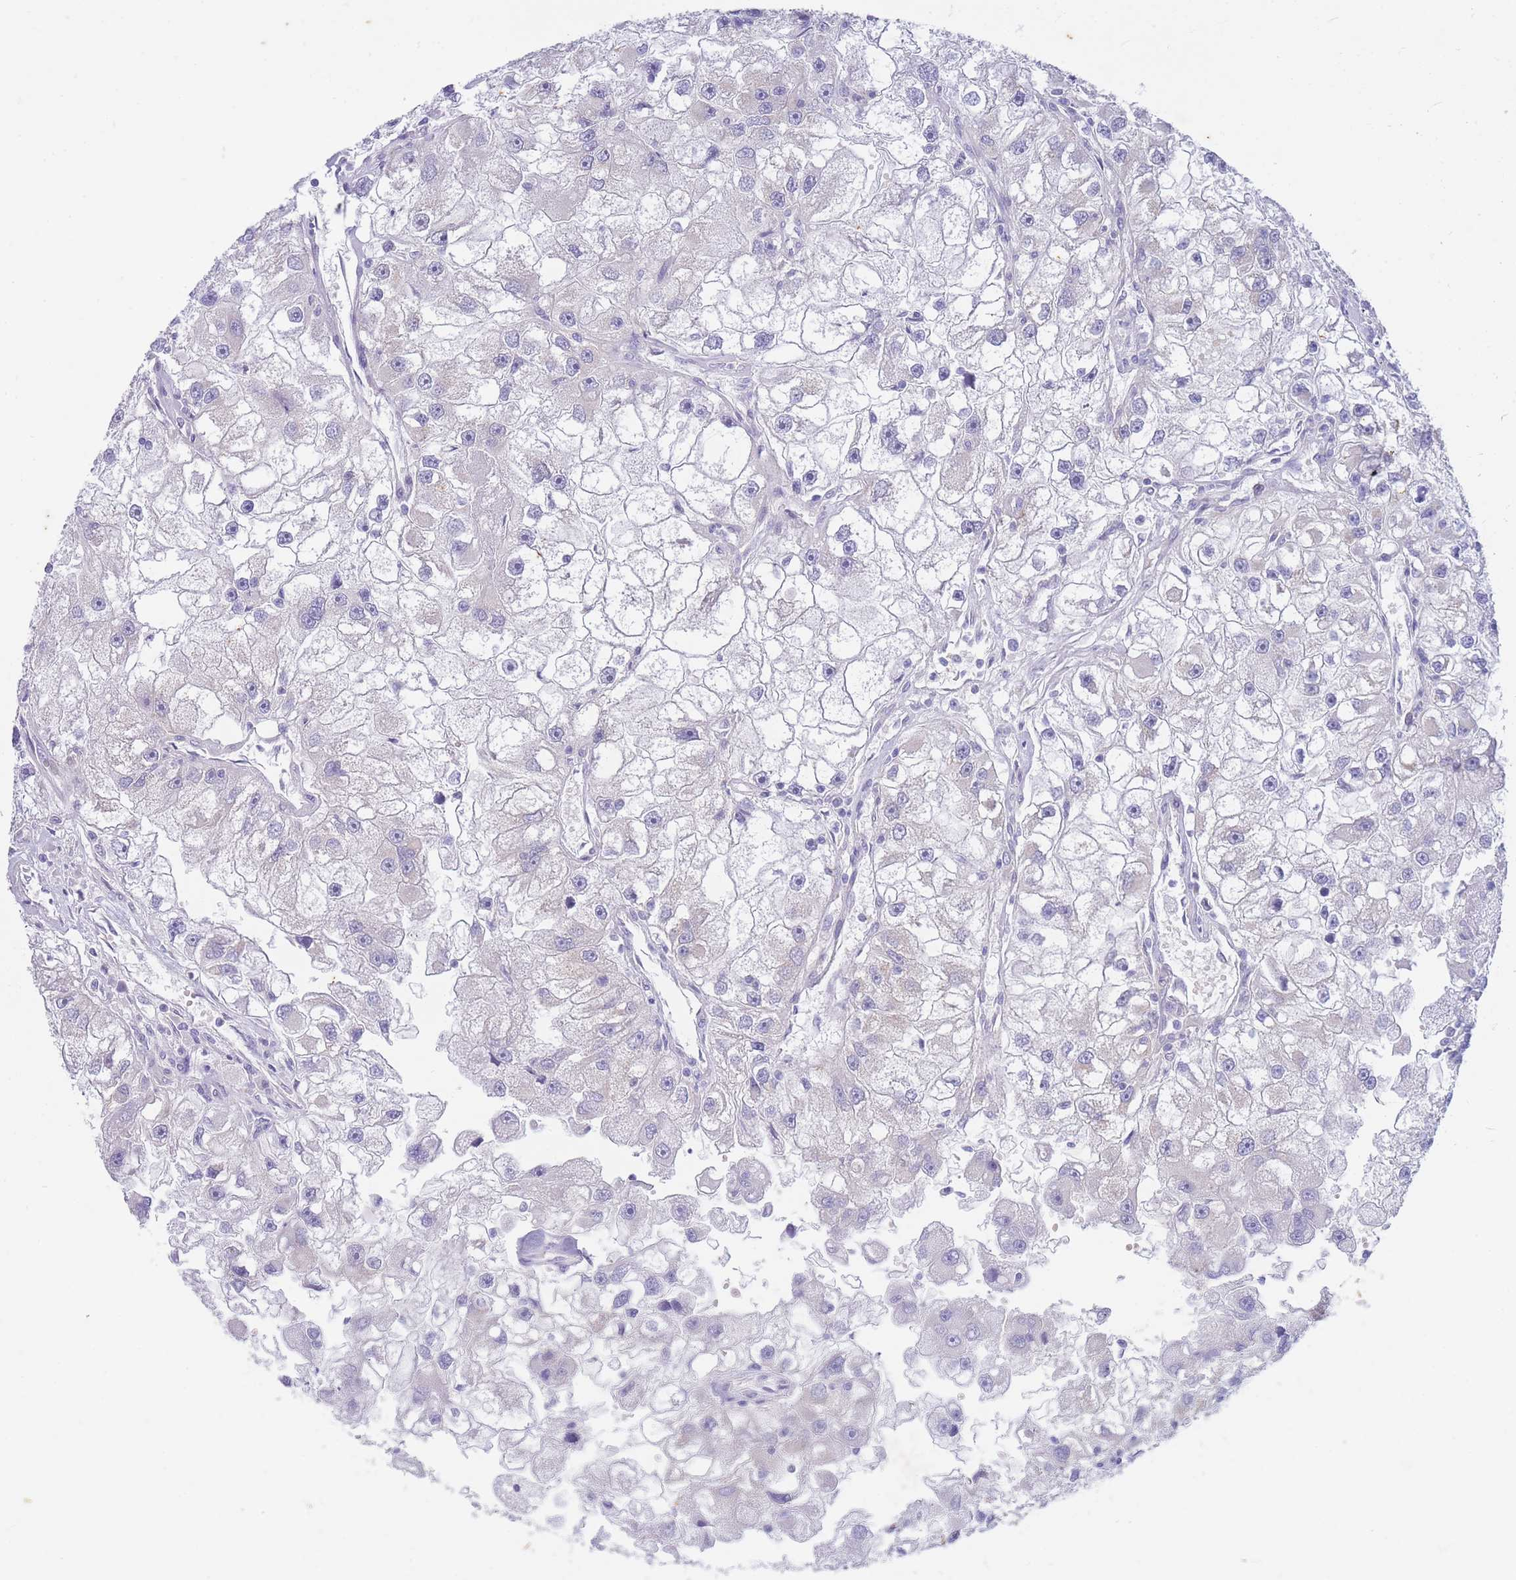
{"staining": {"intensity": "negative", "quantity": "none", "location": "none"}, "tissue": "renal cancer", "cell_type": "Tumor cells", "image_type": "cancer", "snomed": [{"axis": "morphology", "description": "Adenocarcinoma, NOS"}, {"axis": "topography", "description": "Kidney"}], "caption": "Human renal cancer (adenocarcinoma) stained for a protein using immunohistochemistry reveals no positivity in tumor cells.", "gene": "SUGT1", "patient": {"sex": "male", "age": 63}}